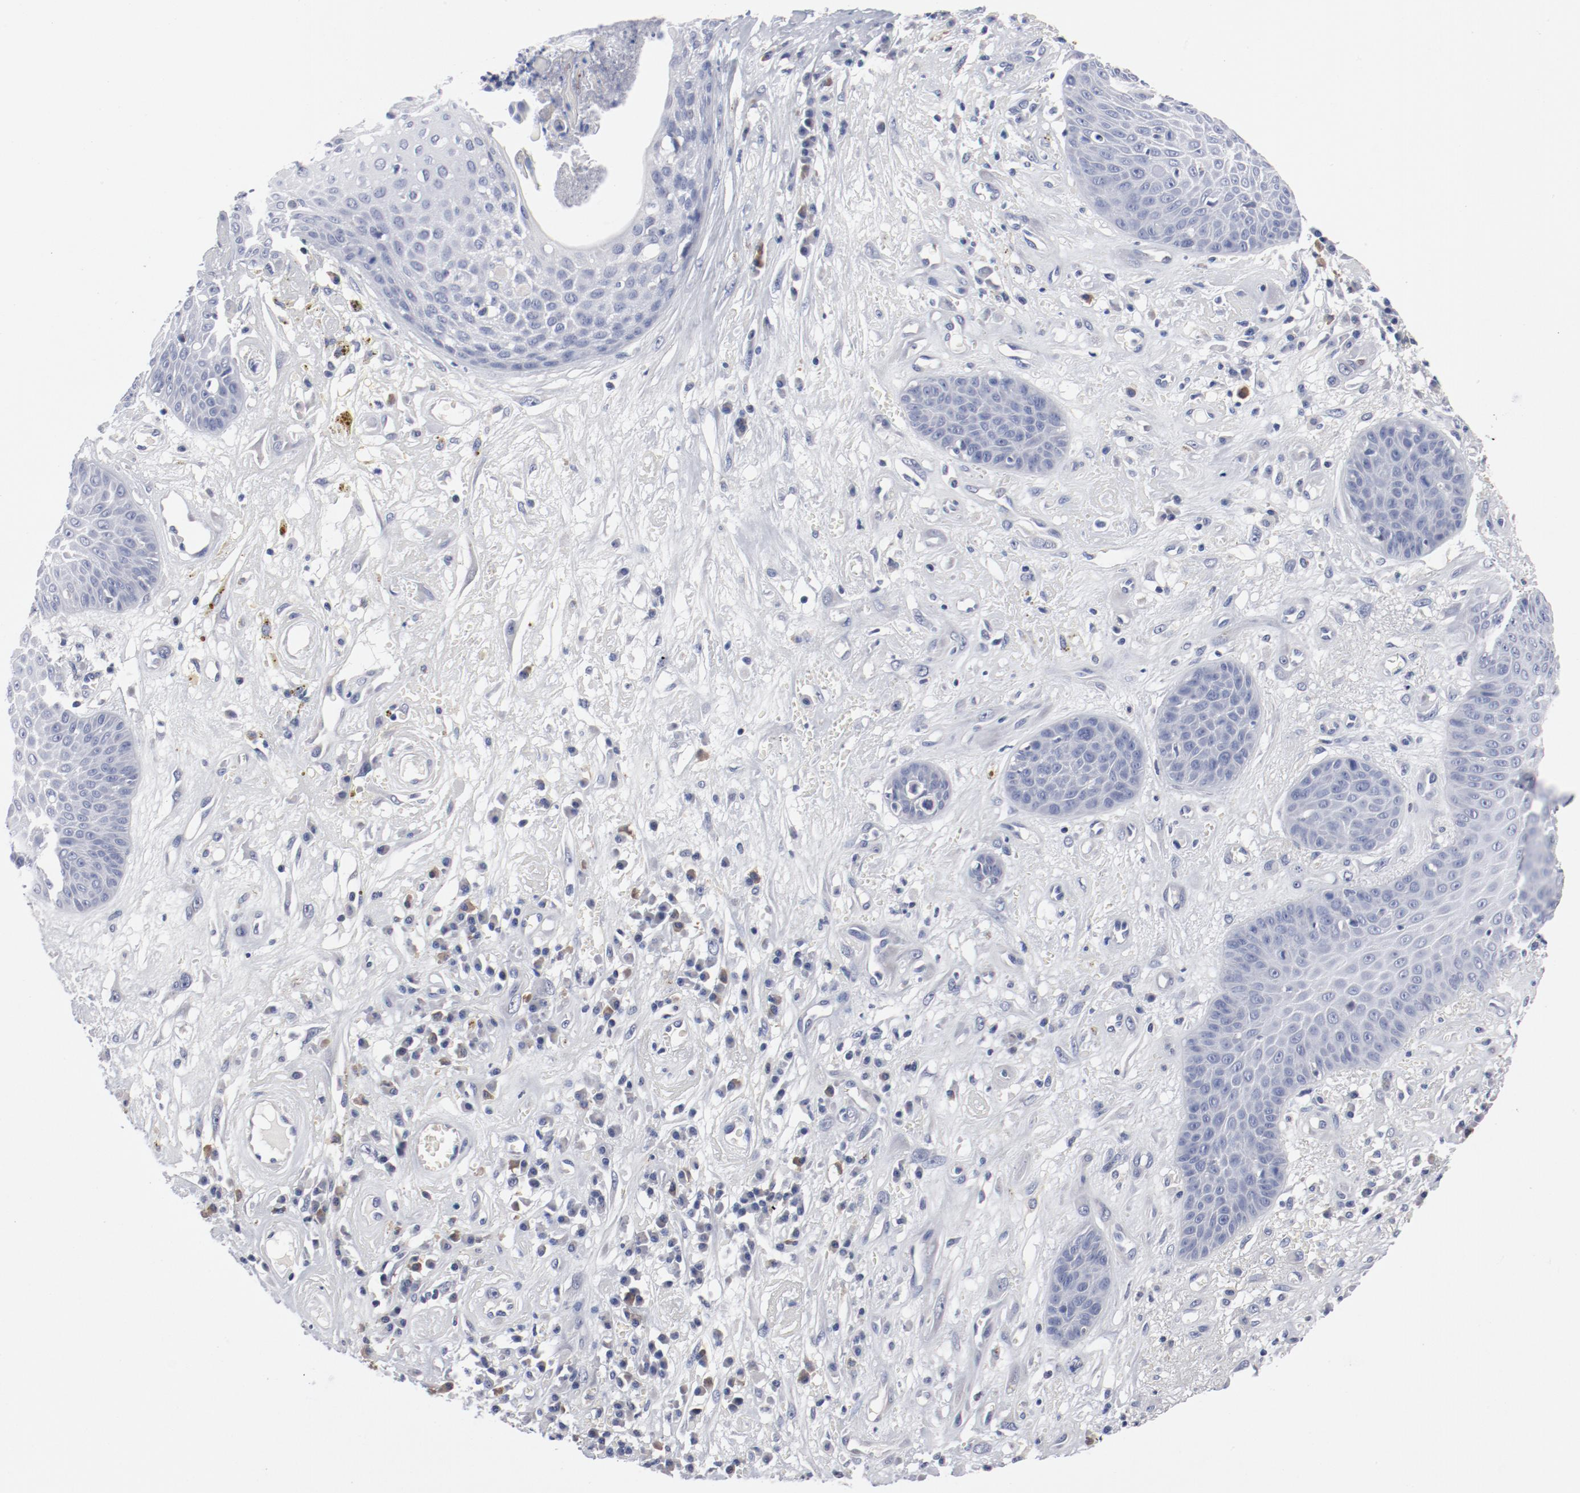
{"staining": {"intensity": "negative", "quantity": "none", "location": "none"}, "tissue": "skin cancer", "cell_type": "Tumor cells", "image_type": "cancer", "snomed": [{"axis": "morphology", "description": "Squamous cell carcinoma, NOS"}, {"axis": "topography", "description": "Skin"}], "caption": "Immunohistochemical staining of skin cancer (squamous cell carcinoma) exhibits no significant expression in tumor cells.", "gene": "KCNK13", "patient": {"sex": "male", "age": 65}}